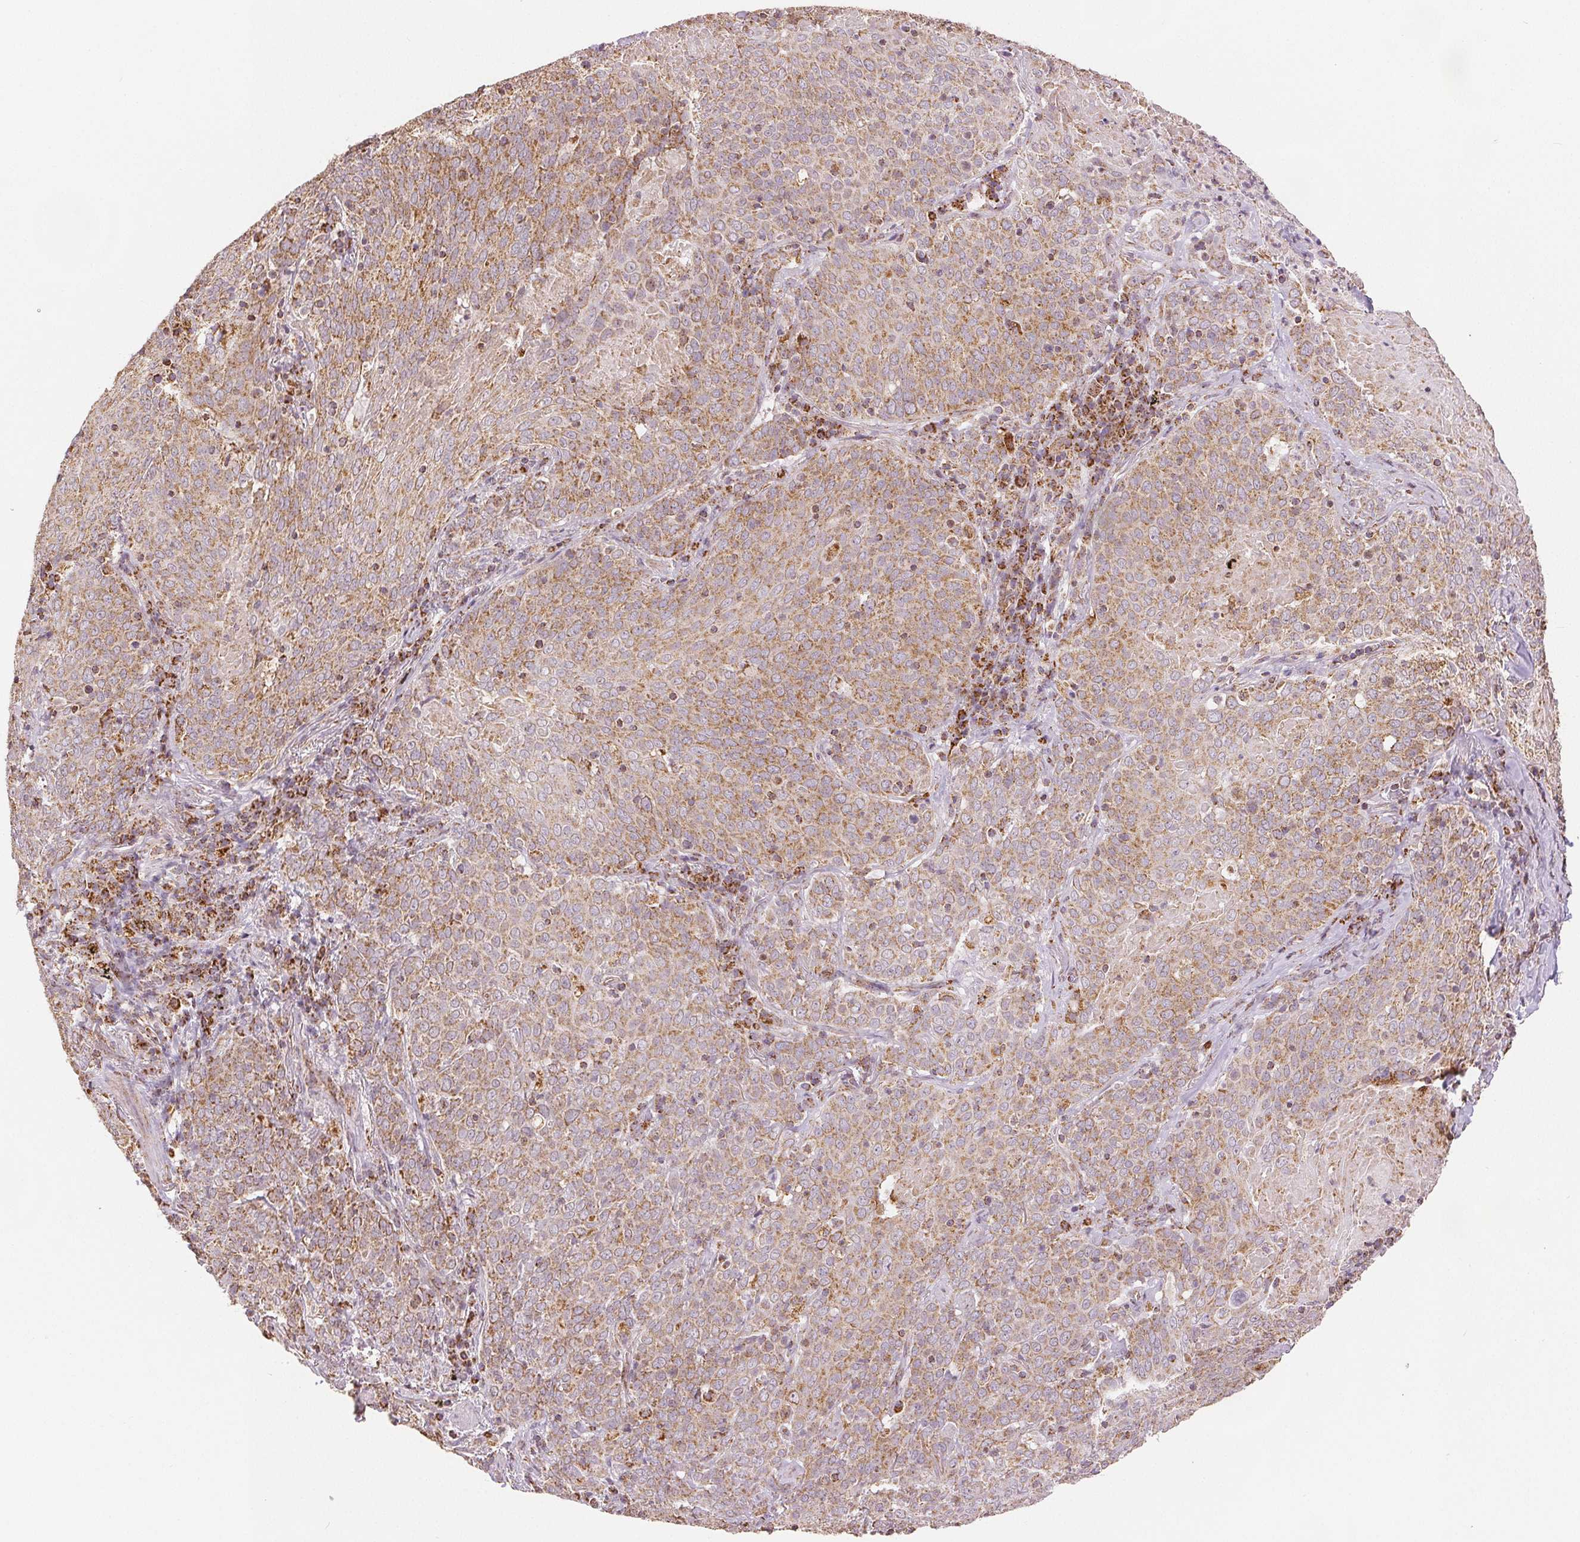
{"staining": {"intensity": "moderate", "quantity": ">75%", "location": "cytoplasmic/membranous"}, "tissue": "lung cancer", "cell_type": "Tumor cells", "image_type": "cancer", "snomed": [{"axis": "morphology", "description": "Squamous cell carcinoma, NOS"}, {"axis": "topography", "description": "Lung"}], "caption": "The immunohistochemical stain labels moderate cytoplasmic/membranous staining in tumor cells of lung cancer tissue. The staining is performed using DAB (3,3'-diaminobenzidine) brown chromogen to label protein expression. The nuclei are counter-stained blue using hematoxylin.", "gene": "SDHB", "patient": {"sex": "male", "age": 82}}